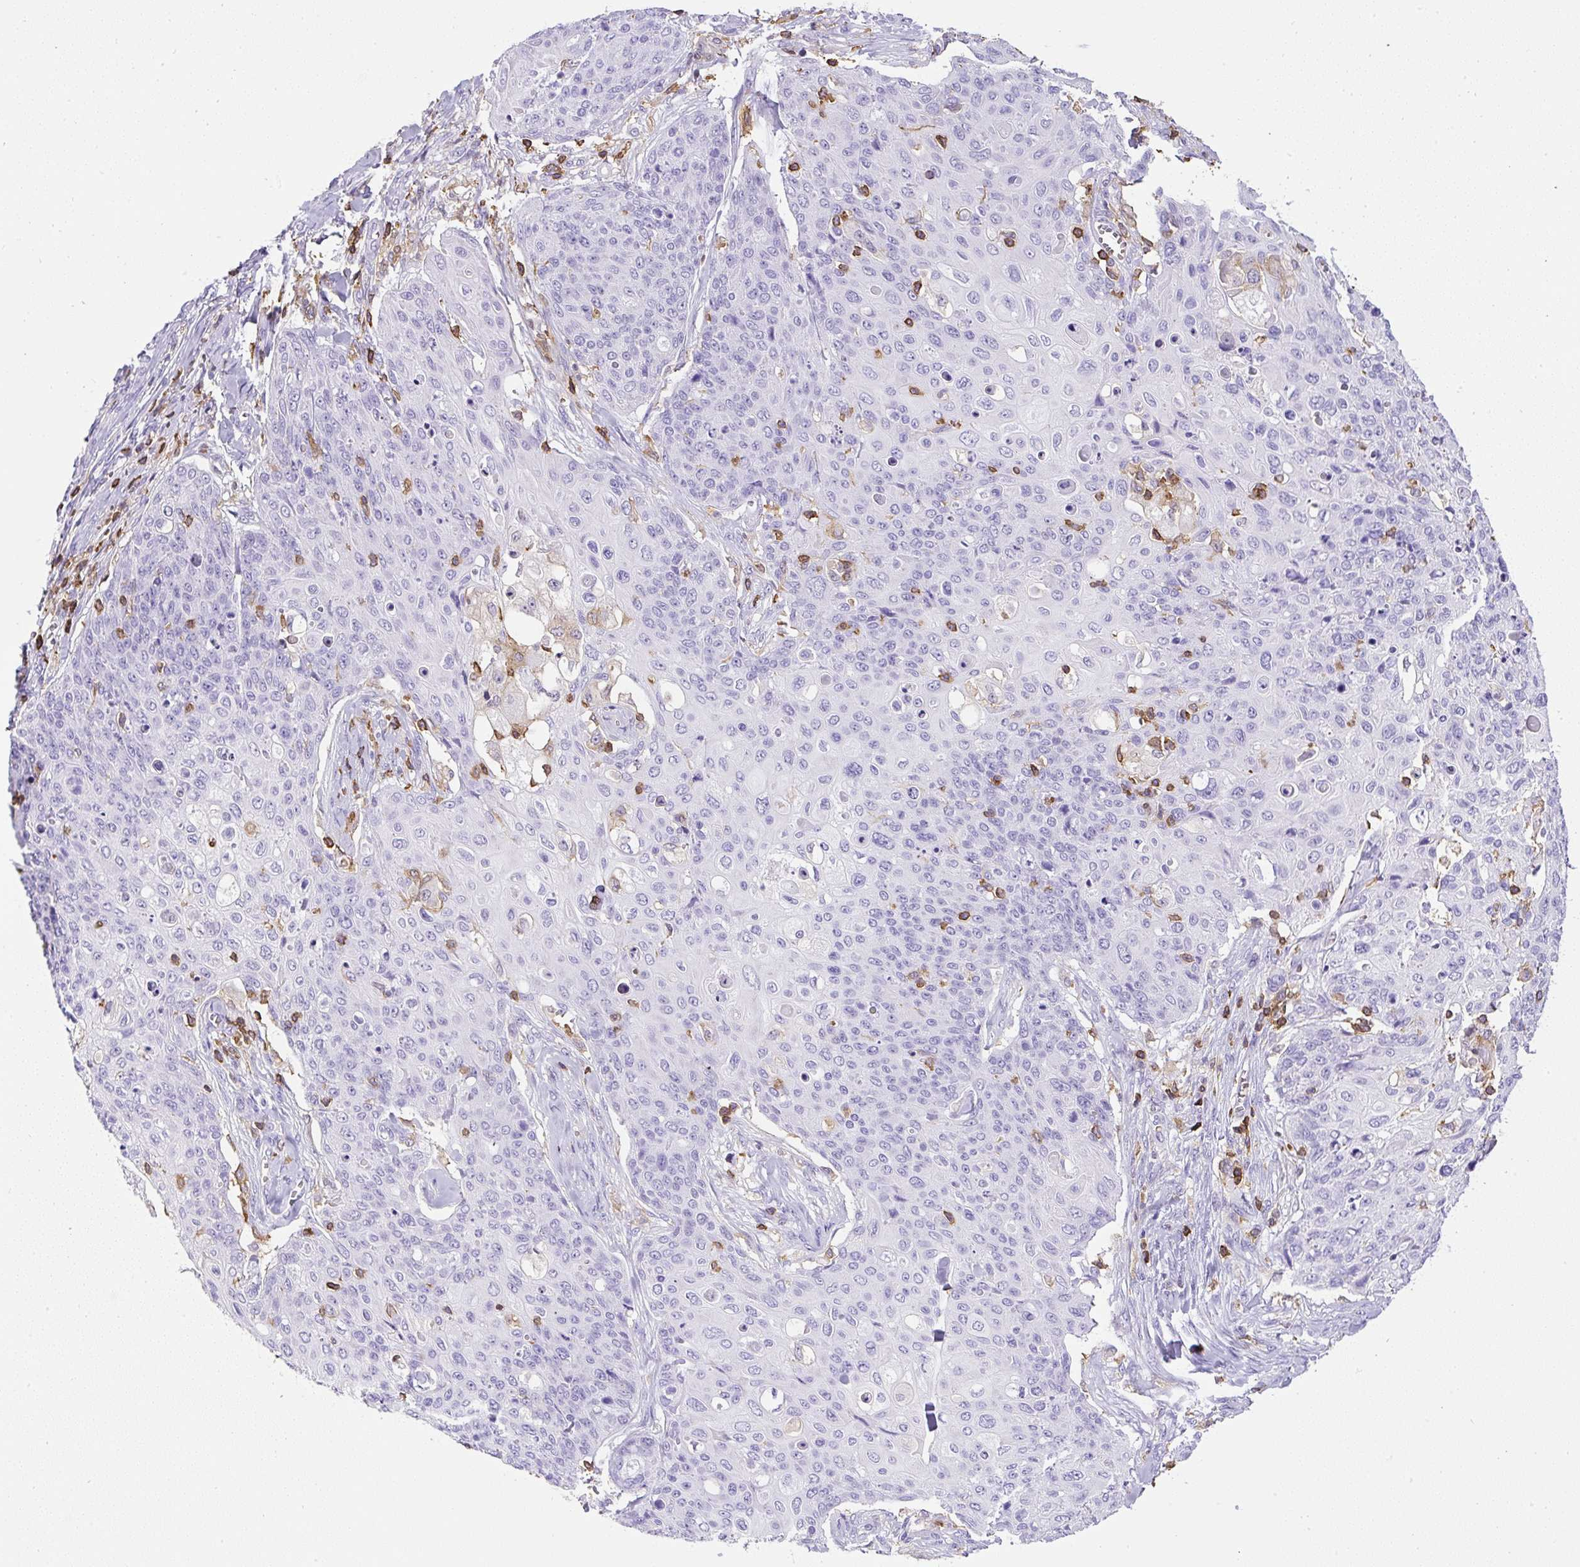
{"staining": {"intensity": "negative", "quantity": "none", "location": "none"}, "tissue": "skin cancer", "cell_type": "Tumor cells", "image_type": "cancer", "snomed": [{"axis": "morphology", "description": "Squamous cell carcinoma, NOS"}, {"axis": "topography", "description": "Skin"}, {"axis": "topography", "description": "Vulva"}], "caption": "The histopathology image exhibits no staining of tumor cells in squamous cell carcinoma (skin).", "gene": "FAM228B", "patient": {"sex": "female", "age": 85}}